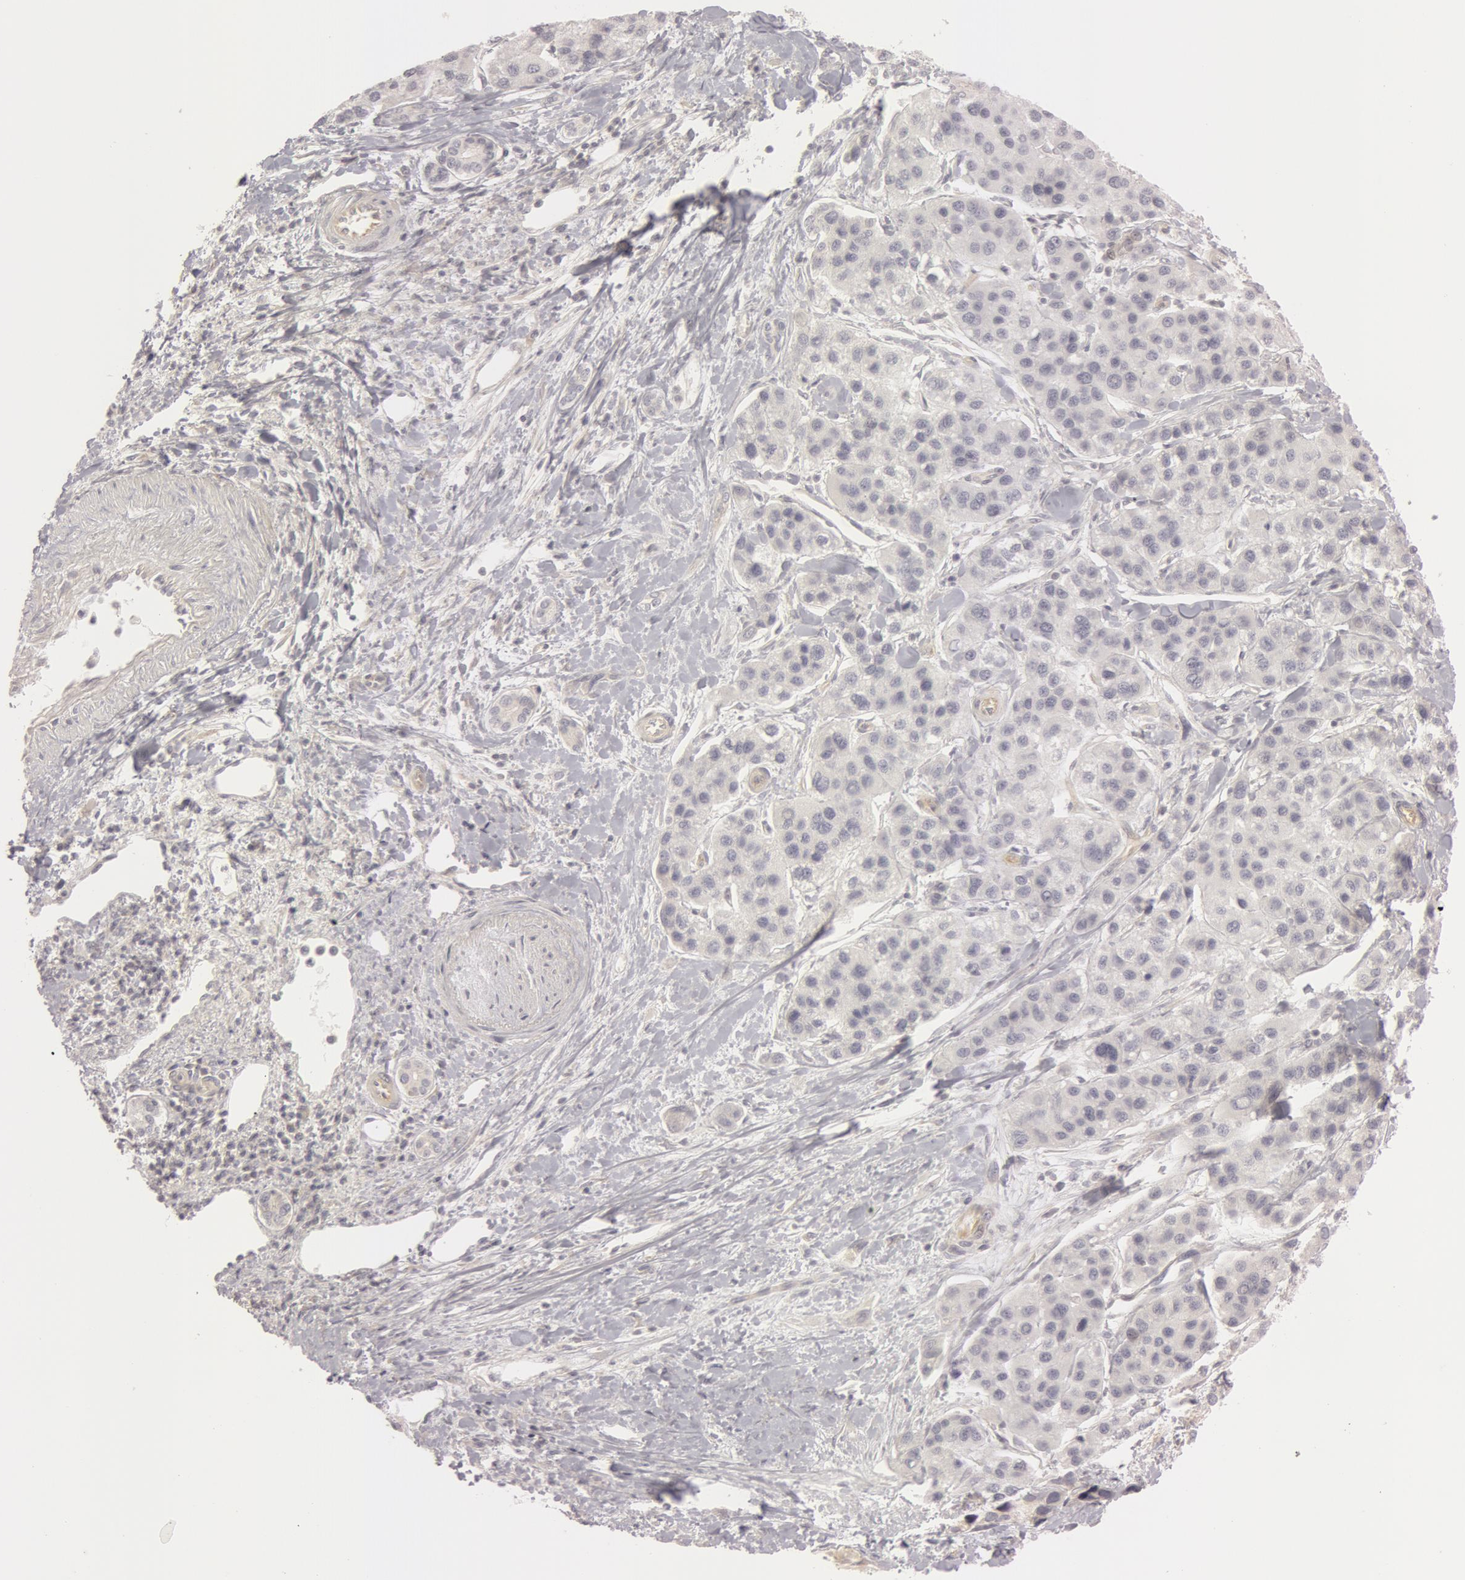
{"staining": {"intensity": "negative", "quantity": "none", "location": "none"}, "tissue": "liver cancer", "cell_type": "Tumor cells", "image_type": "cancer", "snomed": [{"axis": "morphology", "description": "Carcinoma, Hepatocellular, NOS"}, {"axis": "topography", "description": "Liver"}], "caption": "IHC micrograph of neoplastic tissue: liver cancer (hepatocellular carcinoma) stained with DAB exhibits no significant protein staining in tumor cells.", "gene": "RALGAPA1", "patient": {"sex": "female", "age": 85}}